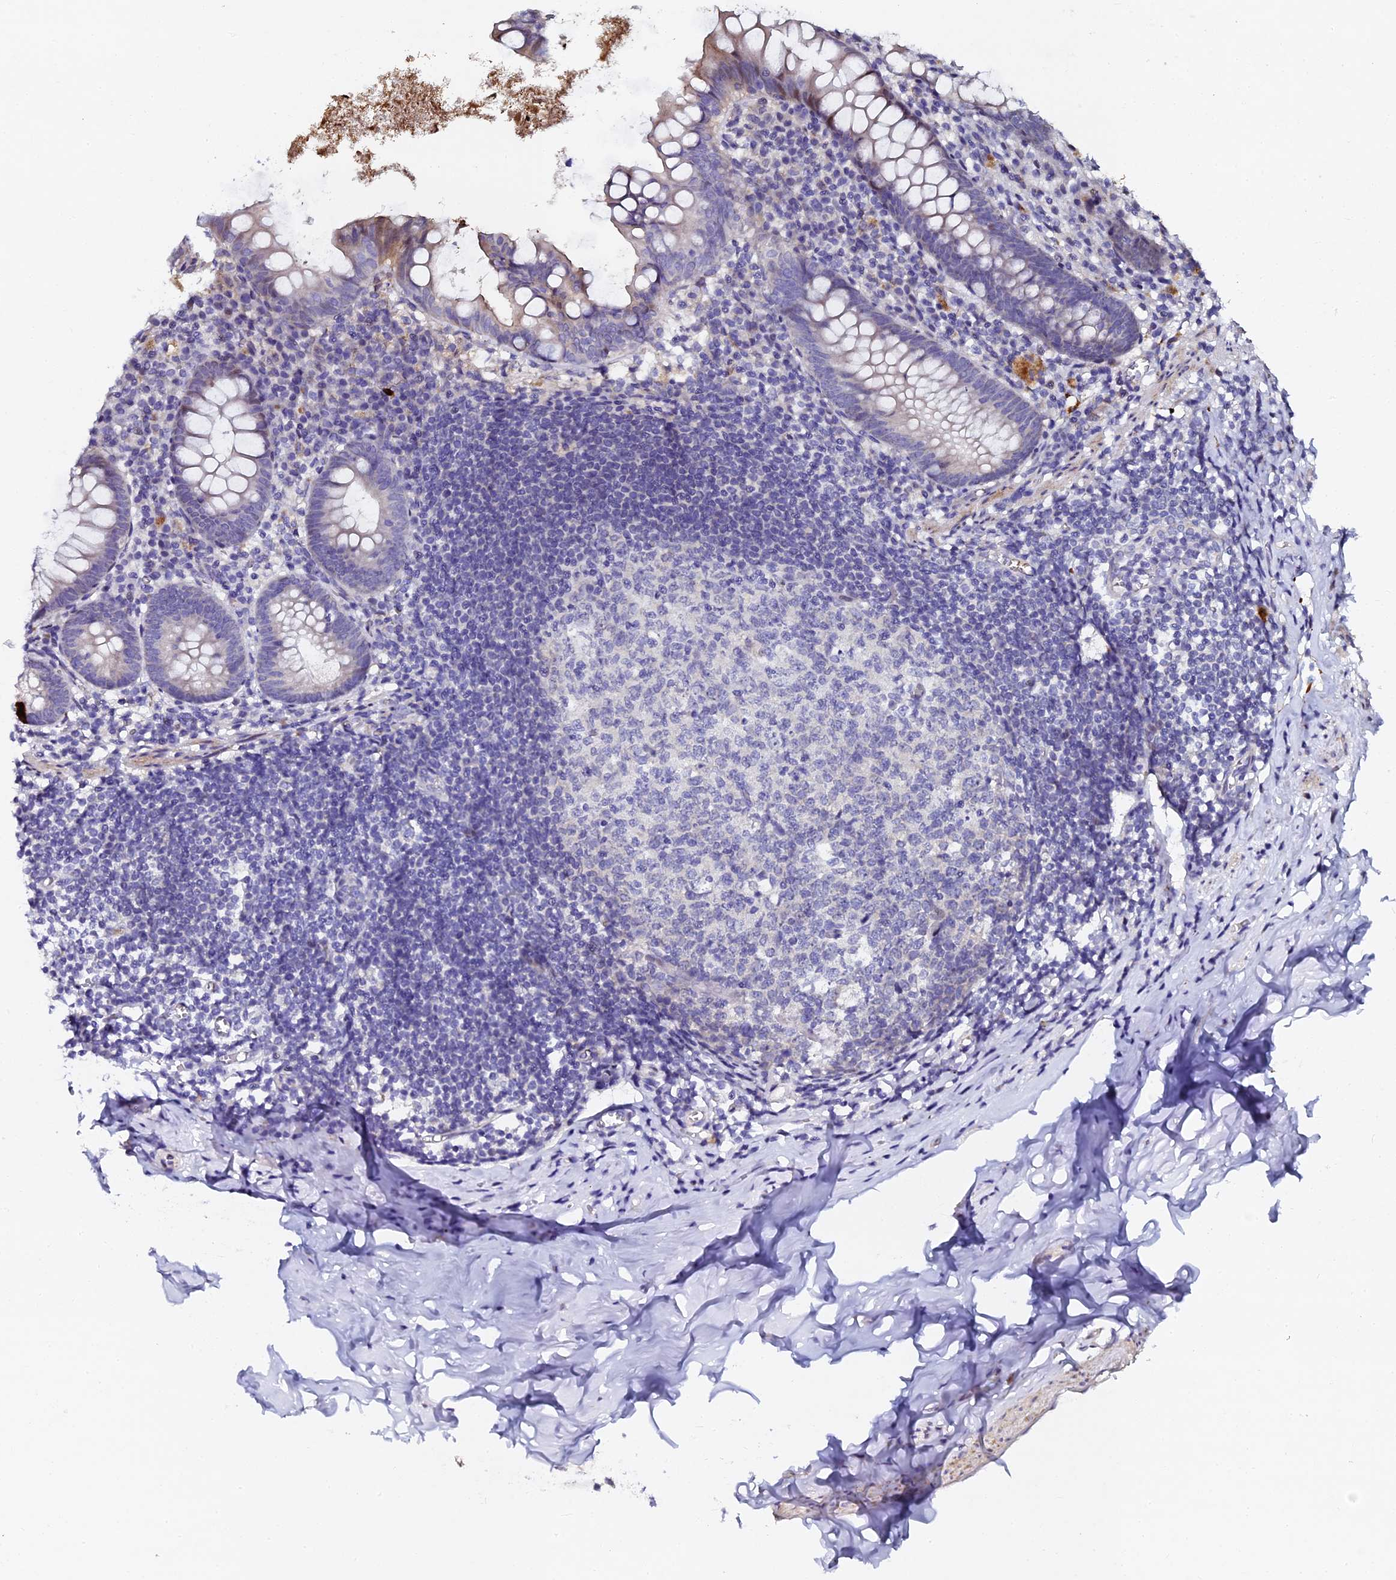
{"staining": {"intensity": "moderate", "quantity": "<25%", "location": "cytoplasmic/membranous,nuclear"}, "tissue": "appendix", "cell_type": "Glandular cells", "image_type": "normal", "snomed": [{"axis": "morphology", "description": "Normal tissue, NOS"}, {"axis": "topography", "description": "Appendix"}], "caption": "Immunohistochemistry (IHC) (DAB) staining of benign human appendix exhibits moderate cytoplasmic/membranous,nuclear protein expression in about <25% of glandular cells. (Stains: DAB (3,3'-diaminobenzidine) in brown, nuclei in blue, Microscopy: brightfield microscopy at high magnification).", "gene": "GPN3", "patient": {"sex": "female", "age": 51}}